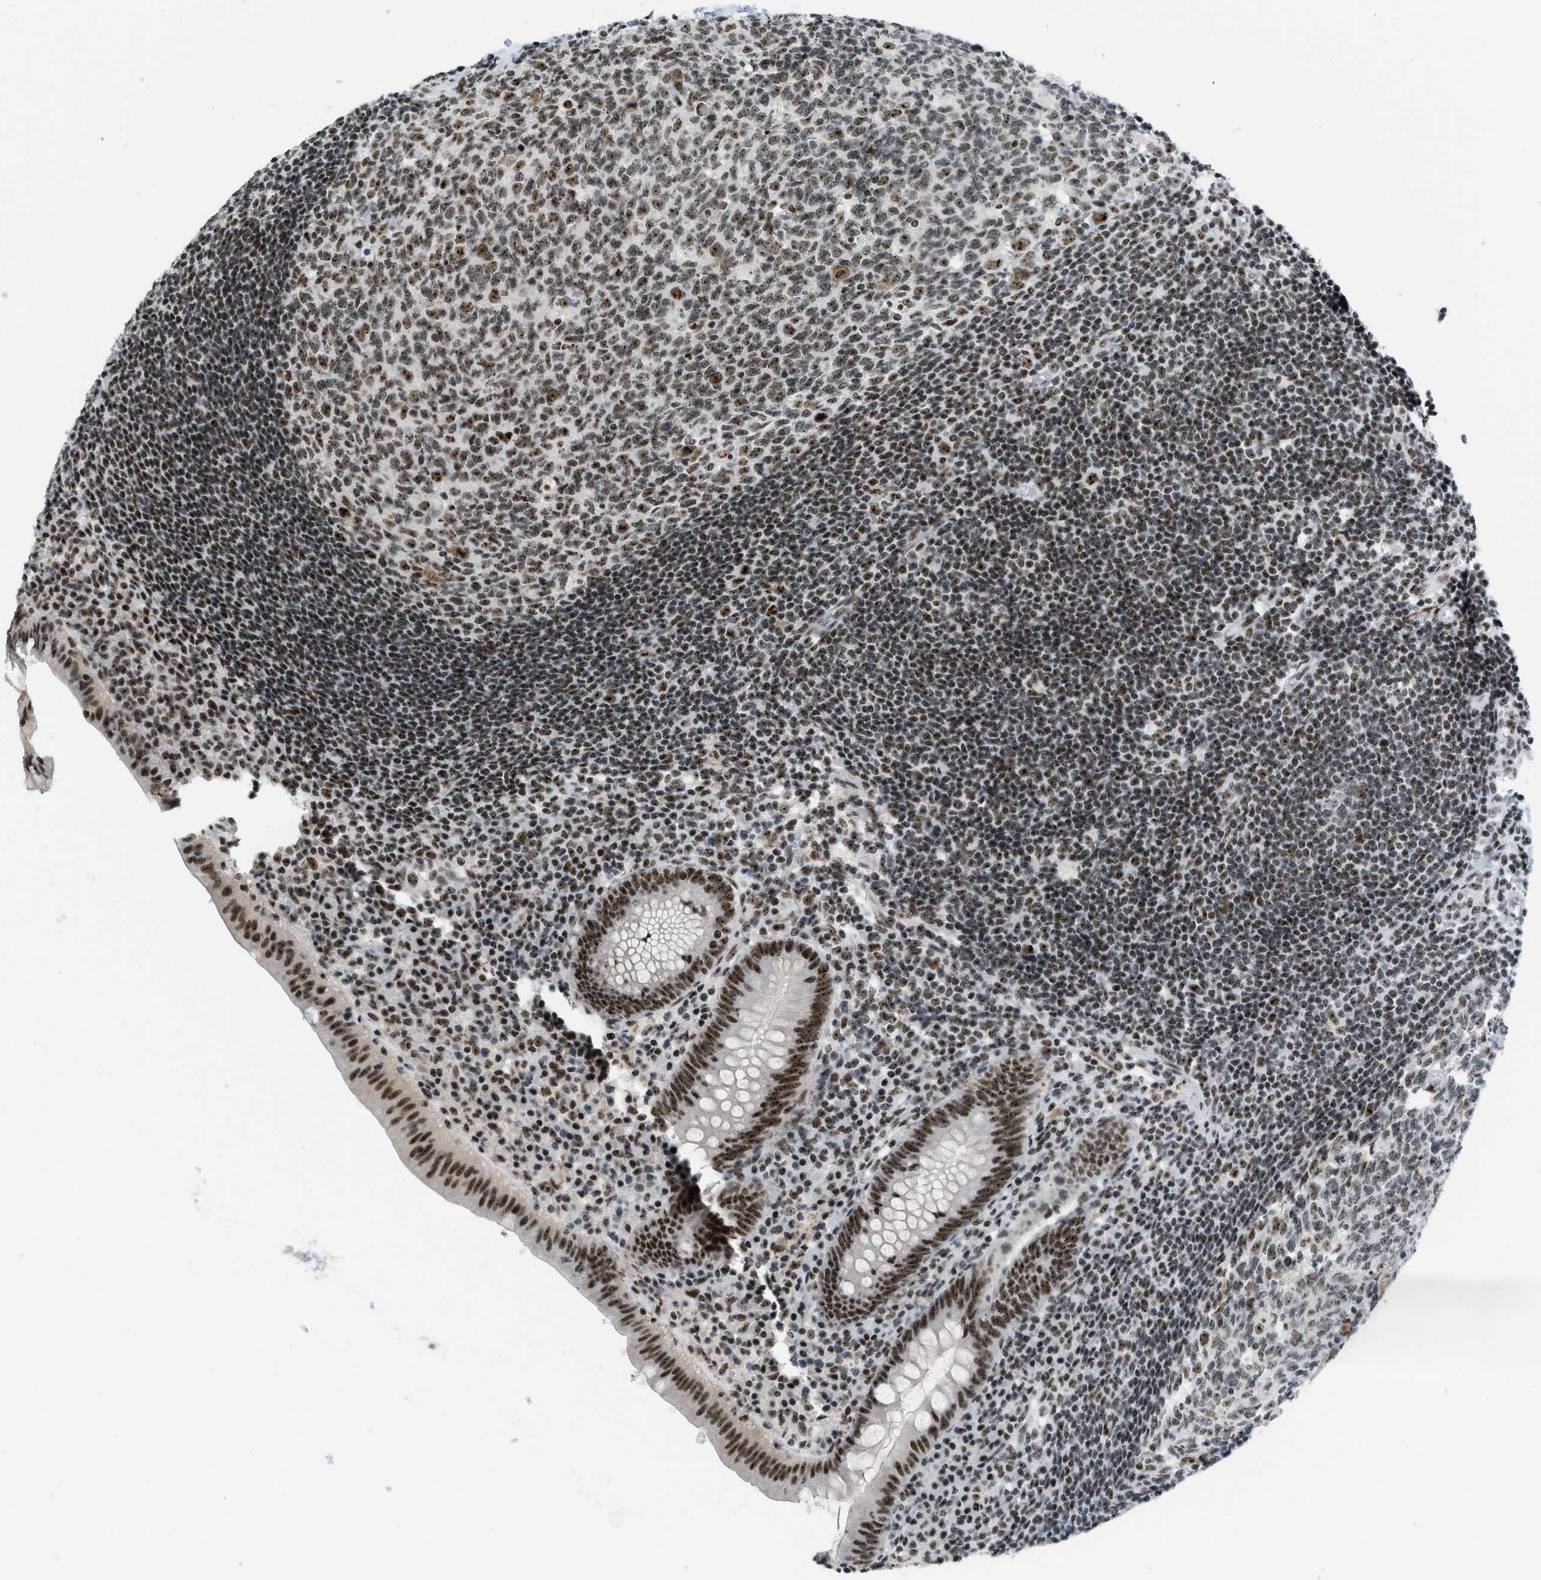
{"staining": {"intensity": "strong", "quantity": ">75%", "location": "nuclear"}, "tissue": "appendix", "cell_type": "Glandular cells", "image_type": "normal", "snomed": [{"axis": "morphology", "description": "Normal tissue, NOS"}, {"axis": "topography", "description": "Appendix"}], "caption": "Immunohistochemistry (DAB) staining of benign appendix shows strong nuclear protein expression in about >75% of glandular cells.", "gene": "URB1", "patient": {"sex": "male", "age": 56}}